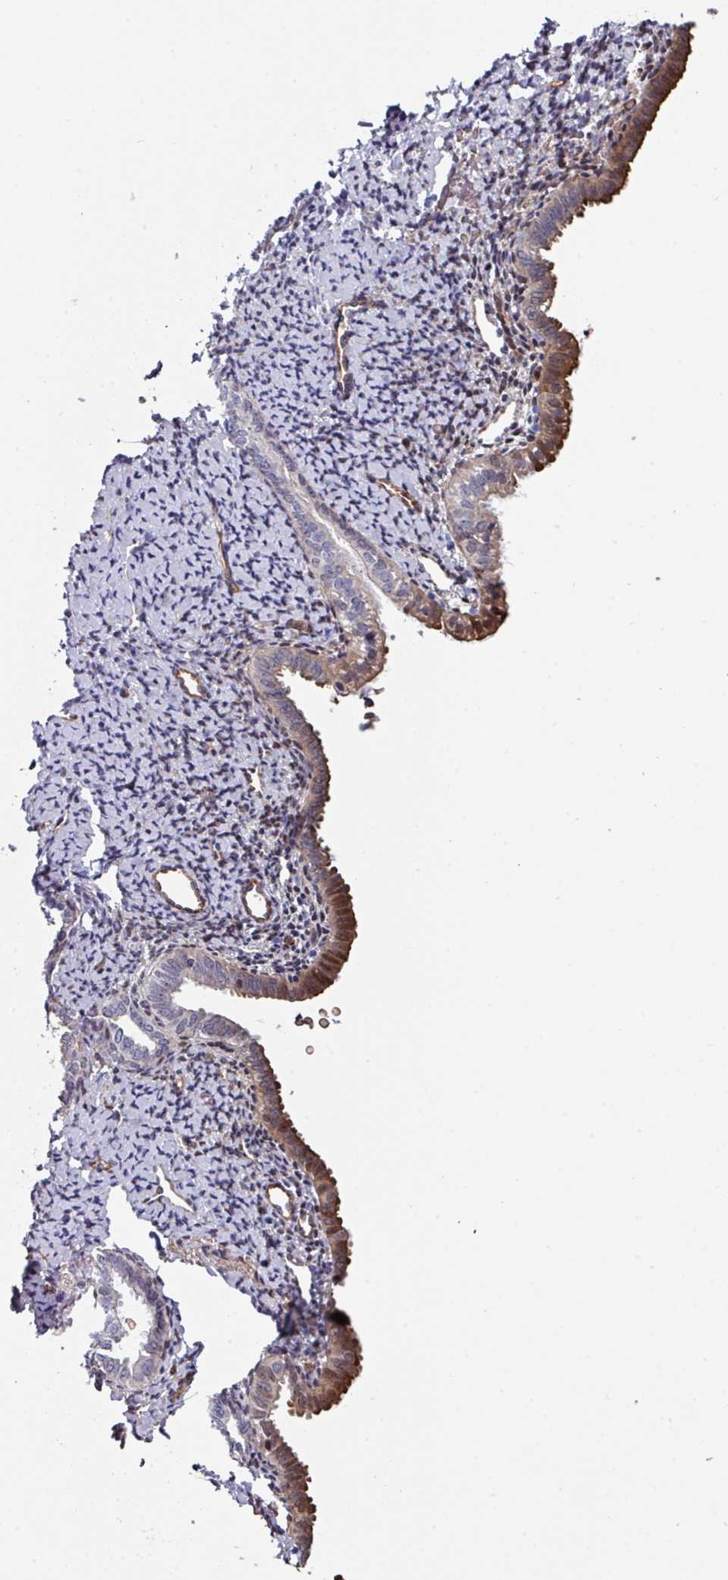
{"staining": {"intensity": "negative", "quantity": "none", "location": "none"}, "tissue": "endometrium", "cell_type": "Cells in endometrial stroma", "image_type": "normal", "snomed": [{"axis": "morphology", "description": "Normal tissue, NOS"}, {"axis": "topography", "description": "Endometrium"}], "caption": "Immunohistochemistry (IHC) of unremarkable human endometrium displays no staining in cells in endometrial stroma.", "gene": "ANO9", "patient": {"sex": "female", "age": 63}}